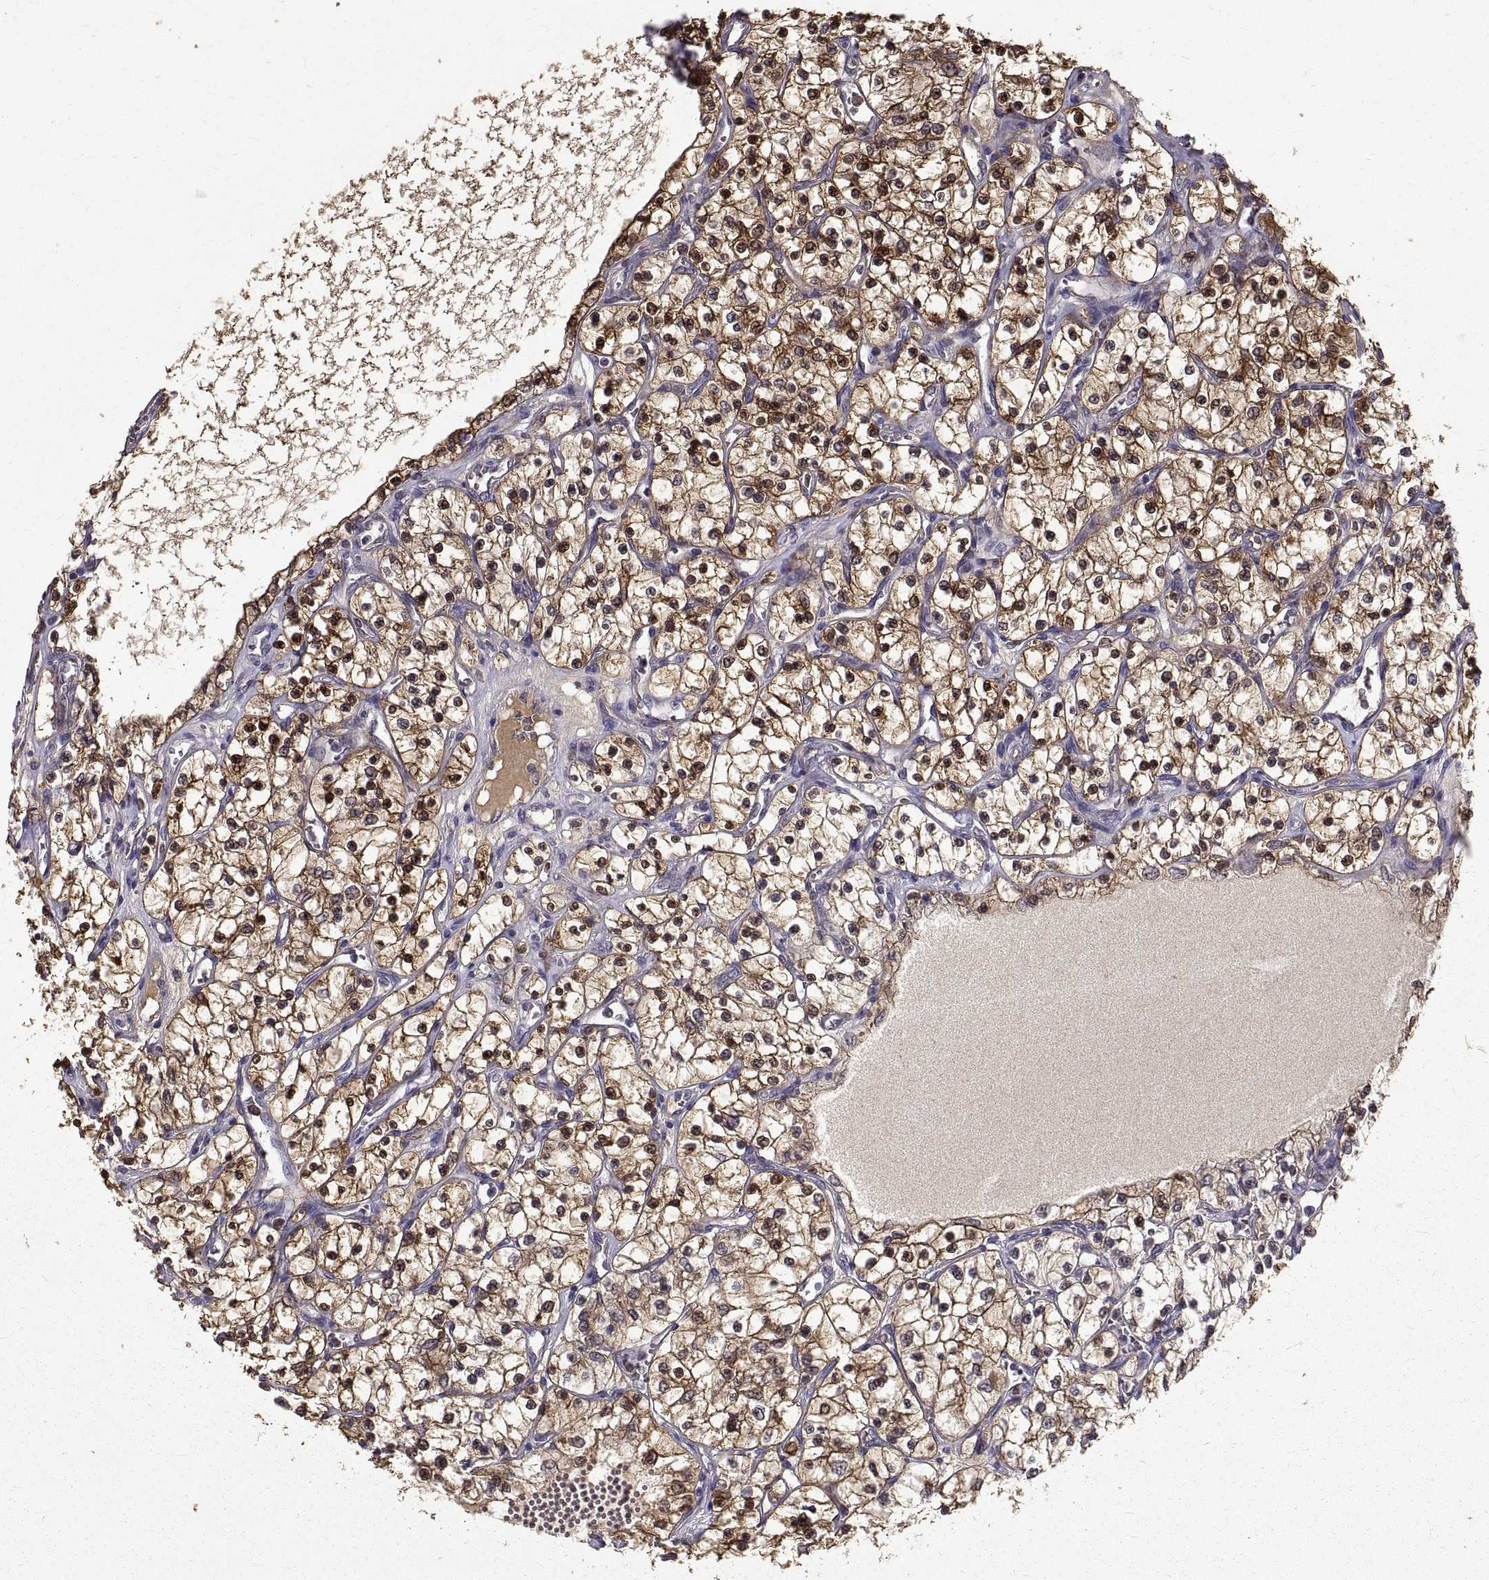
{"staining": {"intensity": "moderate", "quantity": ">75%", "location": "cytoplasmic/membranous,nuclear"}, "tissue": "renal cancer", "cell_type": "Tumor cells", "image_type": "cancer", "snomed": [{"axis": "morphology", "description": "Adenocarcinoma, NOS"}, {"axis": "topography", "description": "Kidney"}], "caption": "Immunohistochemical staining of adenocarcinoma (renal) demonstrates moderate cytoplasmic/membranous and nuclear protein positivity in approximately >75% of tumor cells. Immunohistochemistry stains the protein of interest in brown and the nuclei are stained blue.", "gene": "PEA15", "patient": {"sex": "female", "age": 69}}